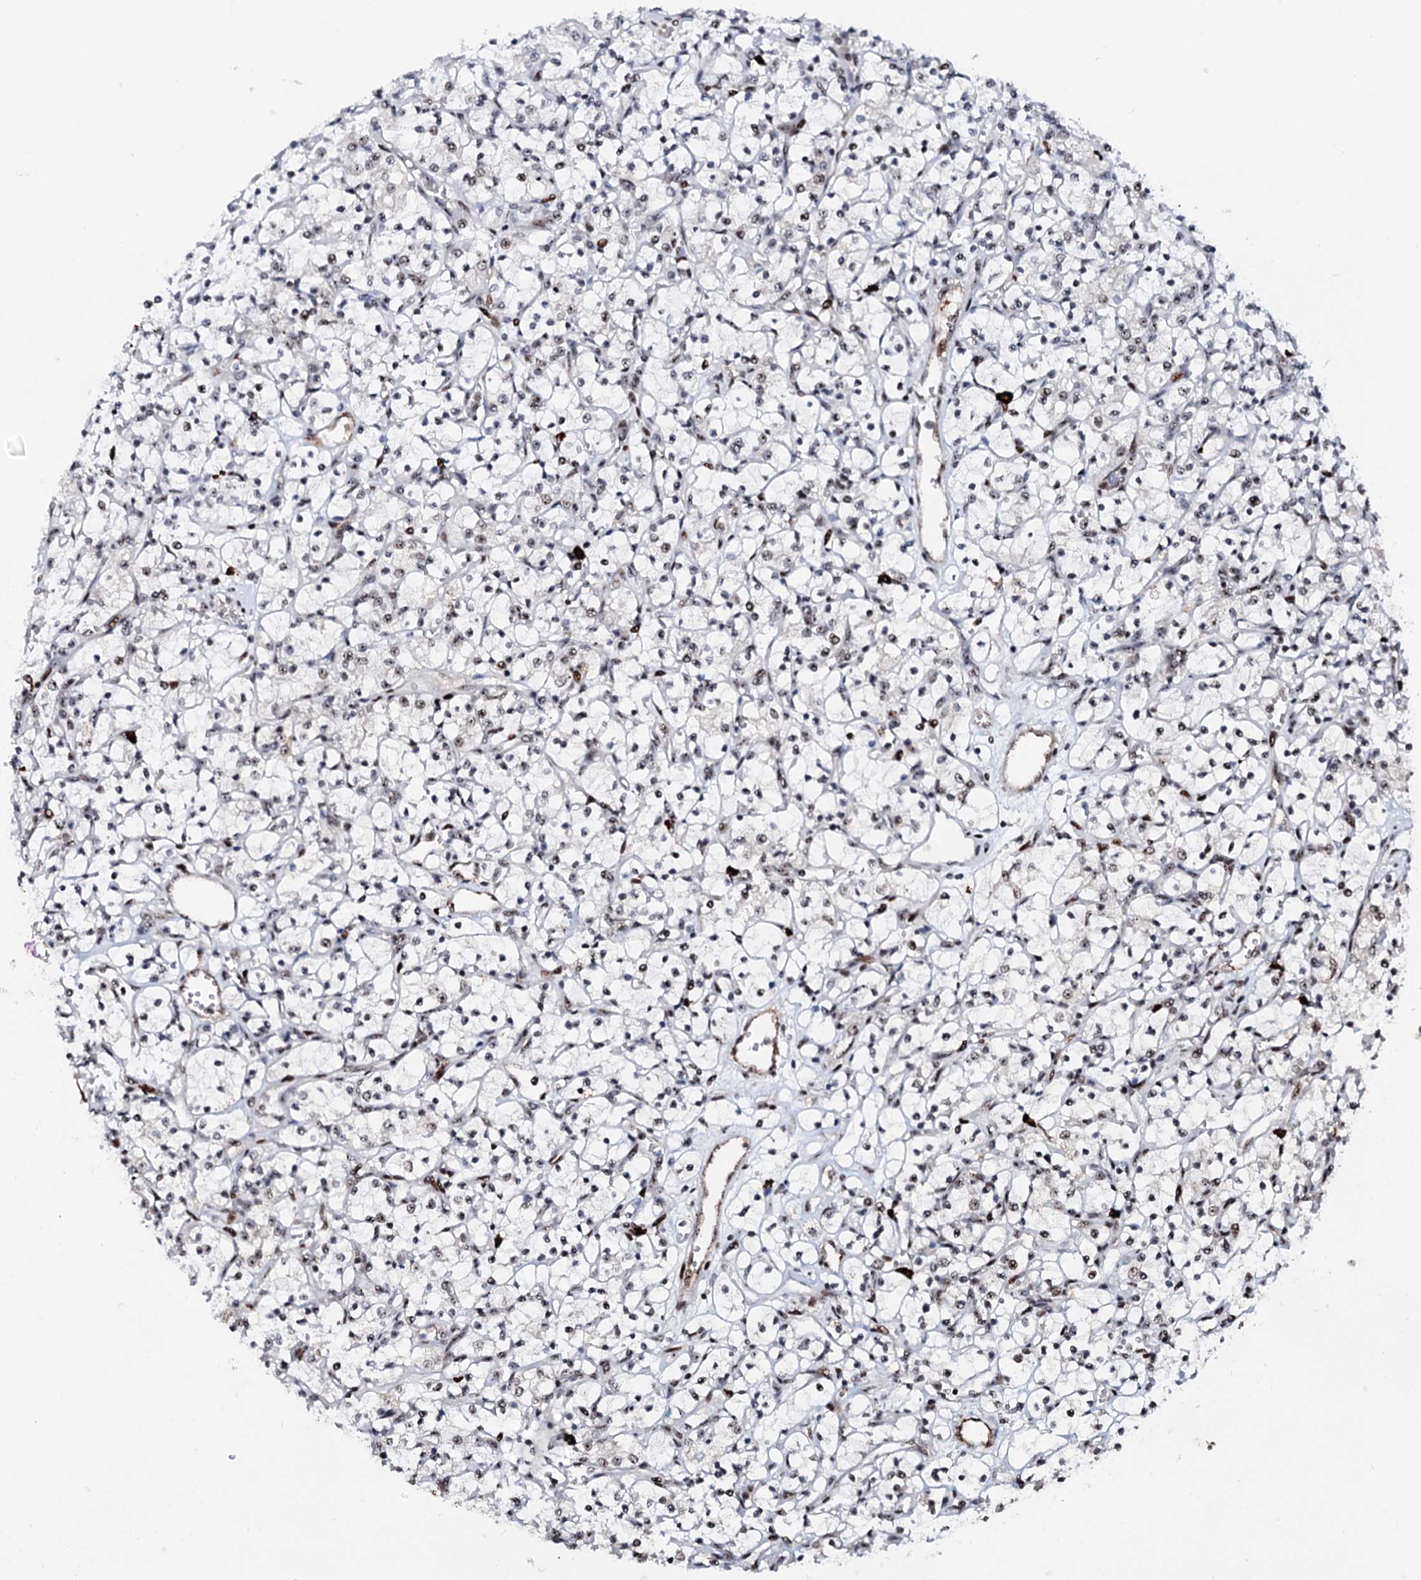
{"staining": {"intensity": "weak", "quantity": "<25%", "location": "nuclear"}, "tissue": "renal cancer", "cell_type": "Tumor cells", "image_type": "cancer", "snomed": [{"axis": "morphology", "description": "Adenocarcinoma, NOS"}, {"axis": "topography", "description": "Kidney"}], "caption": "Renal adenocarcinoma was stained to show a protein in brown. There is no significant expression in tumor cells.", "gene": "NEUROG3", "patient": {"sex": "female", "age": 69}}